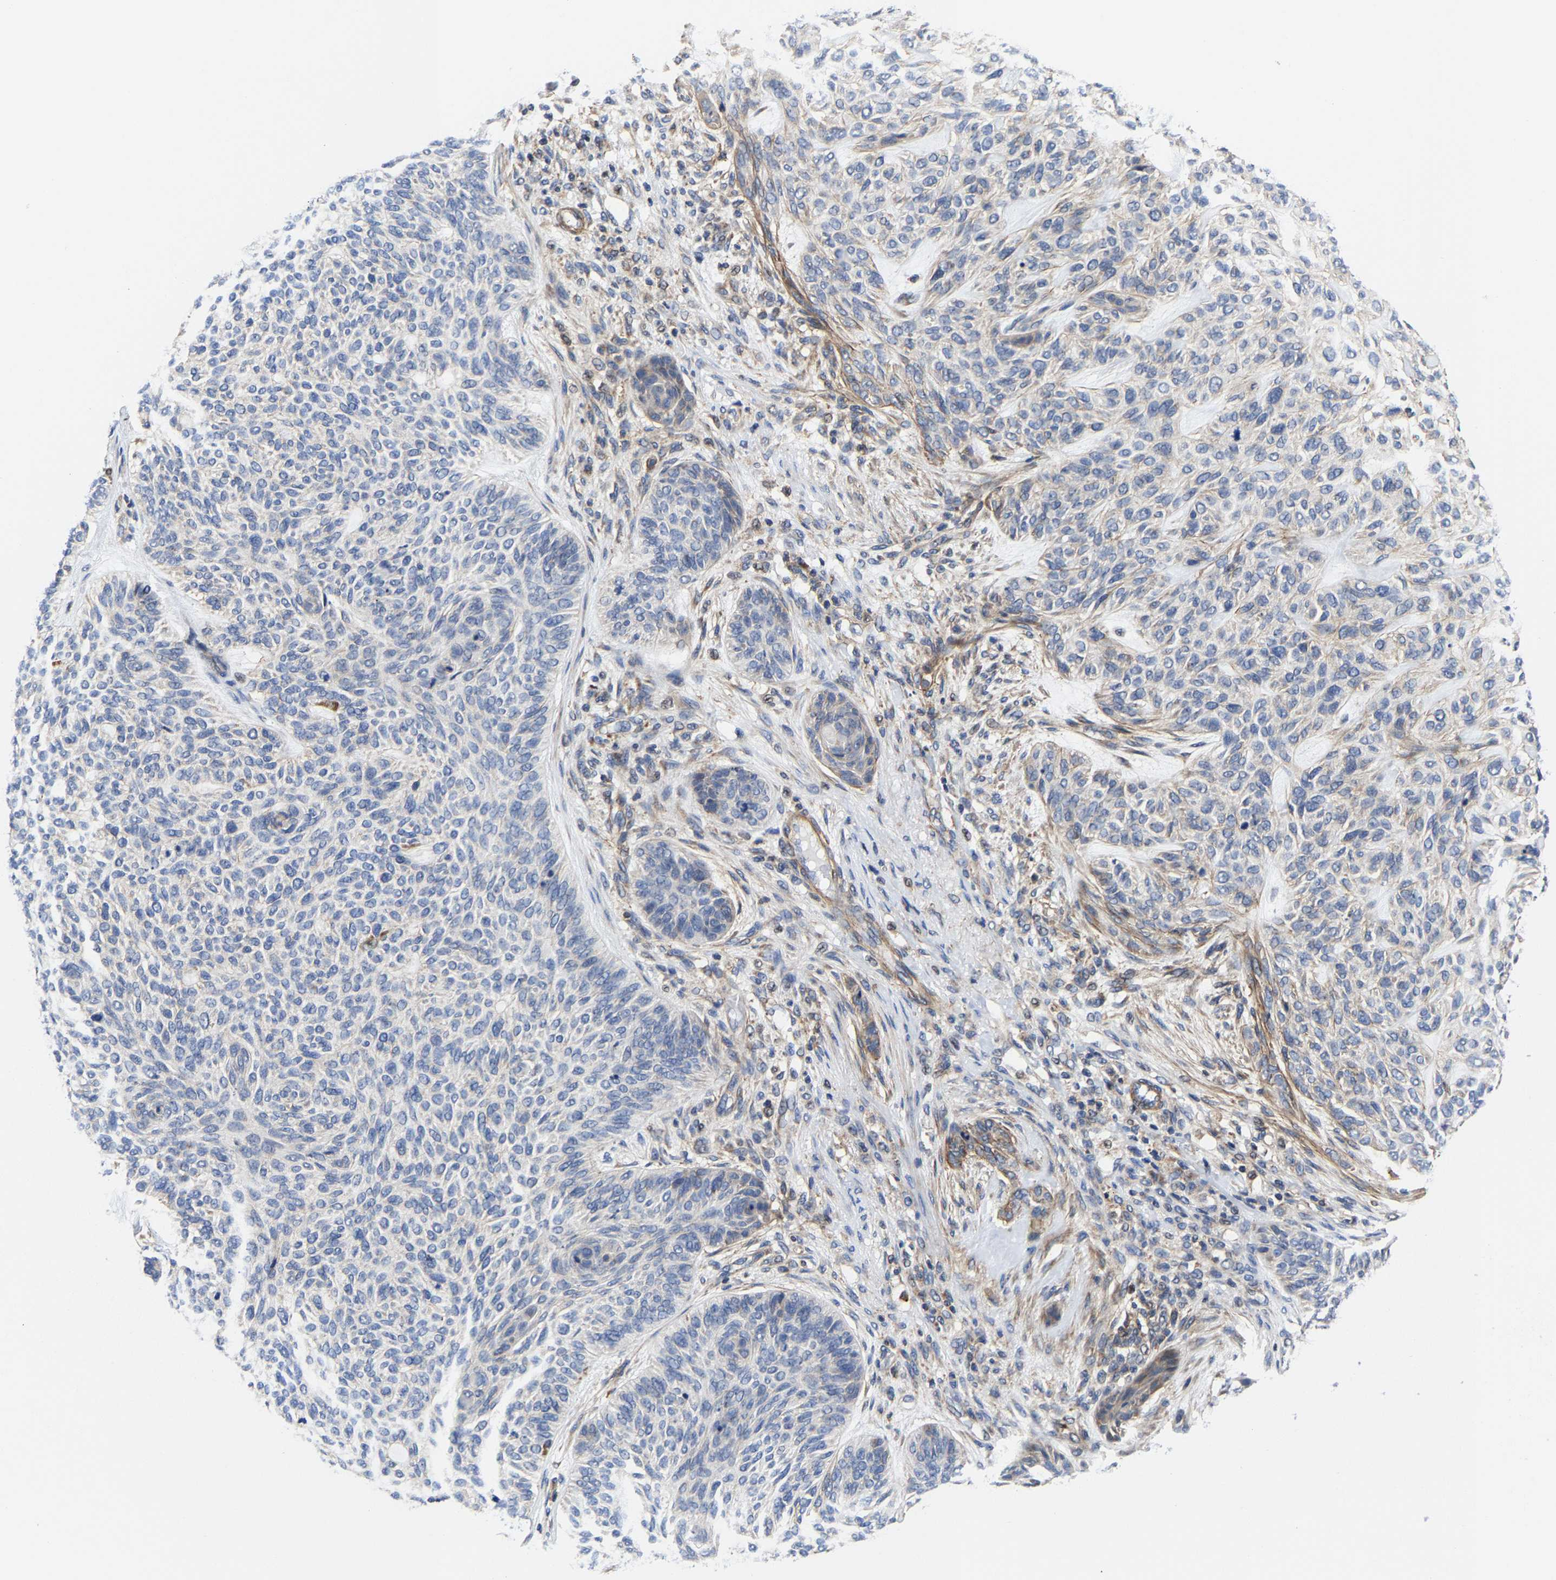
{"staining": {"intensity": "weak", "quantity": "<25%", "location": "cytoplasmic/membranous"}, "tissue": "skin cancer", "cell_type": "Tumor cells", "image_type": "cancer", "snomed": [{"axis": "morphology", "description": "Basal cell carcinoma"}, {"axis": "topography", "description": "Skin"}], "caption": "The IHC micrograph has no significant expression in tumor cells of skin cancer tissue. (DAB (3,3'-diaminobenzidine) immunohistochemistry visualized using brightfield microscopy, high magnification).", "gene": "PFKFB3", "patient": {"sex": "male", "age": 55}}